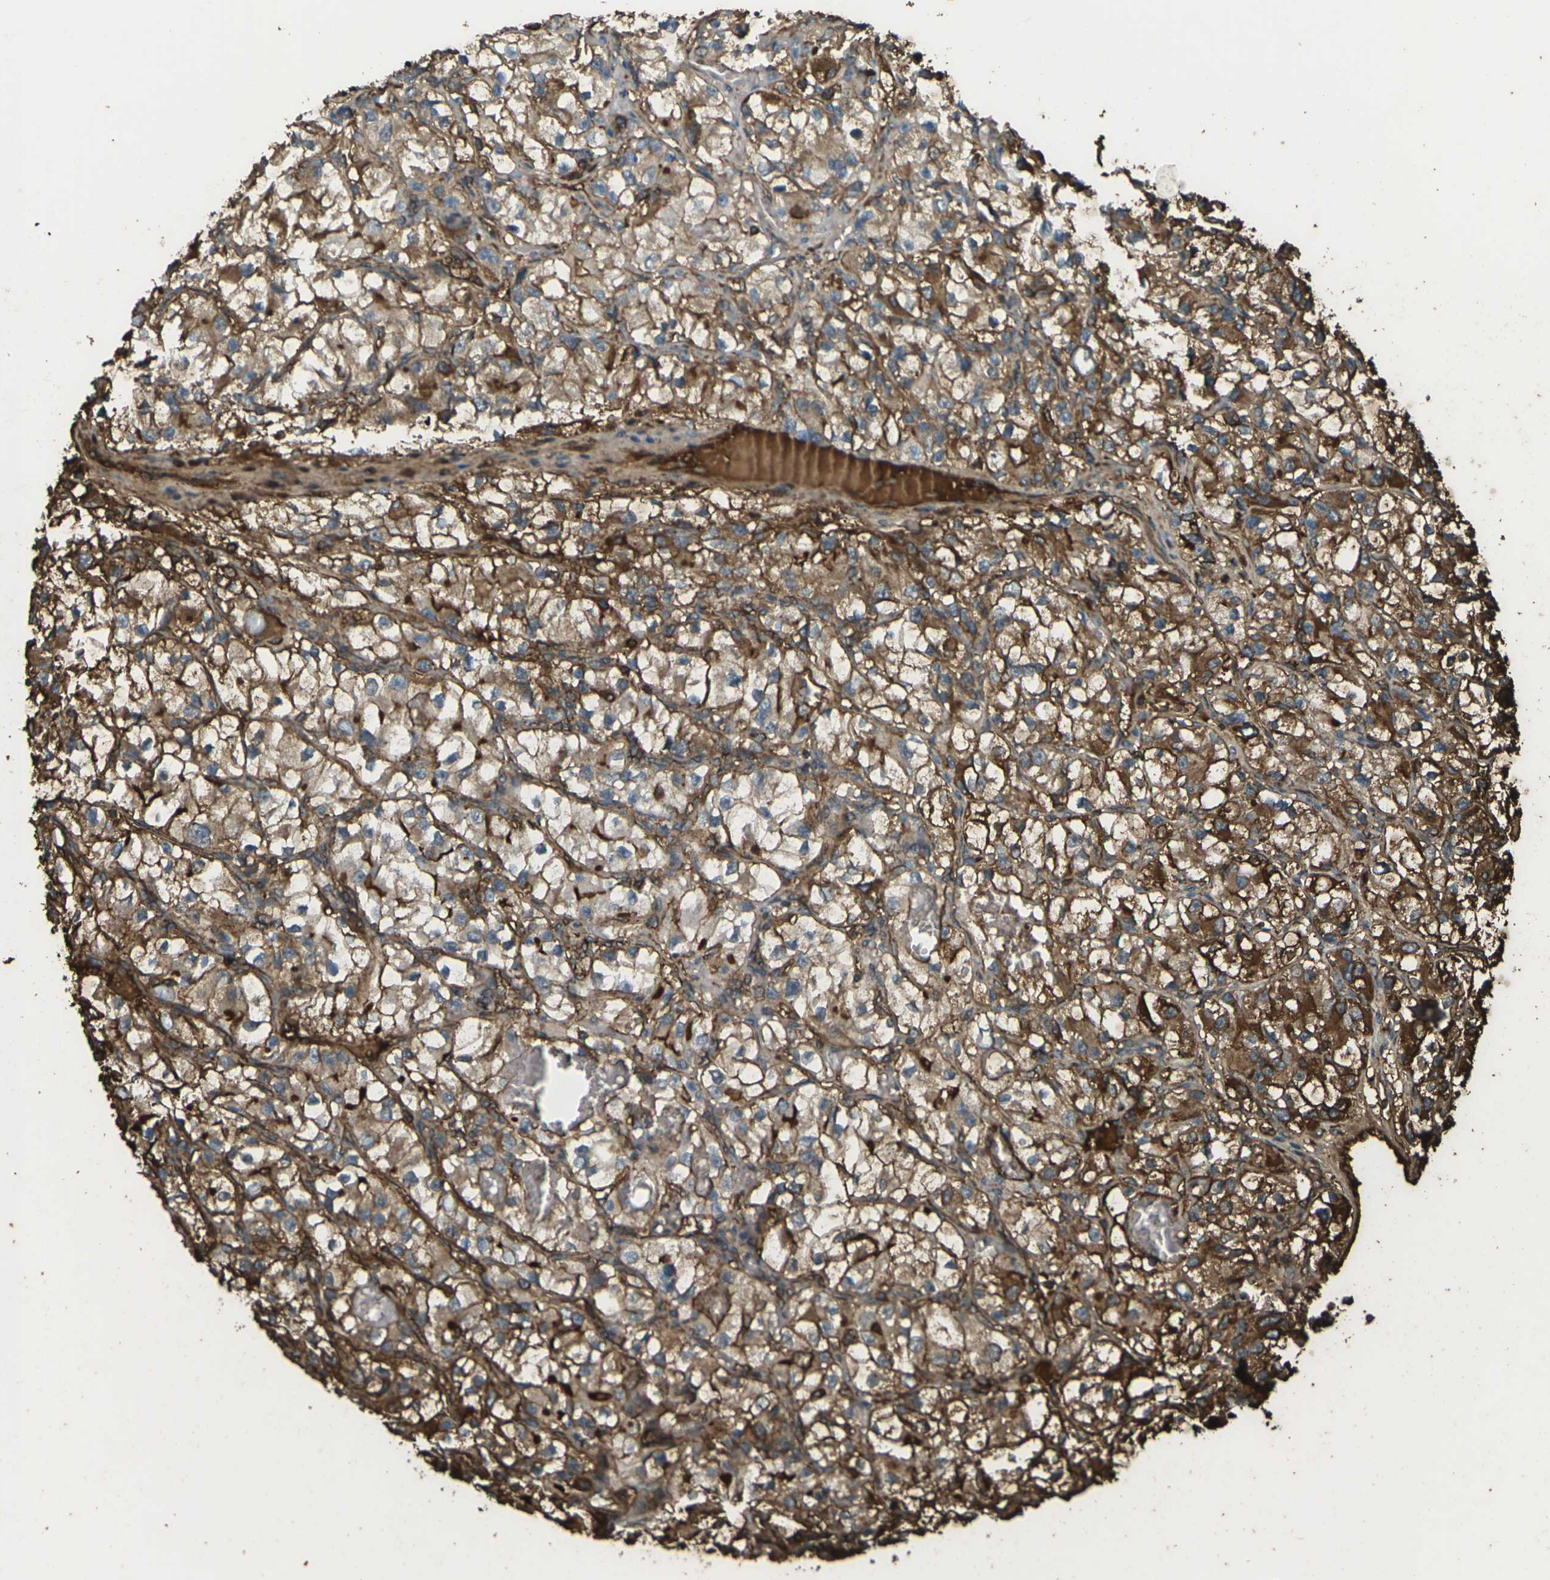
{"staining": {"intensity": "moderate", "quantity": ">75%", "location": "cytoplasmic/membranous"}, "tissue": "renal cancer", "cell_type": "Tumor cells", "image_type": "cancer", "snomed": [{"axis": "morphology", "description": "Adenocarcinoma, NOS"}, {"axis": "topography", "description": "Kidney"}], "caption": "About >75% of tumor cells in human renal cancer reveal moderate cytoplasmic/membranous protein expression as visualized by brown immunohistochemical staining.", "gene": "CYP1B1", "patient": {"sex": "female", "age": 57}}